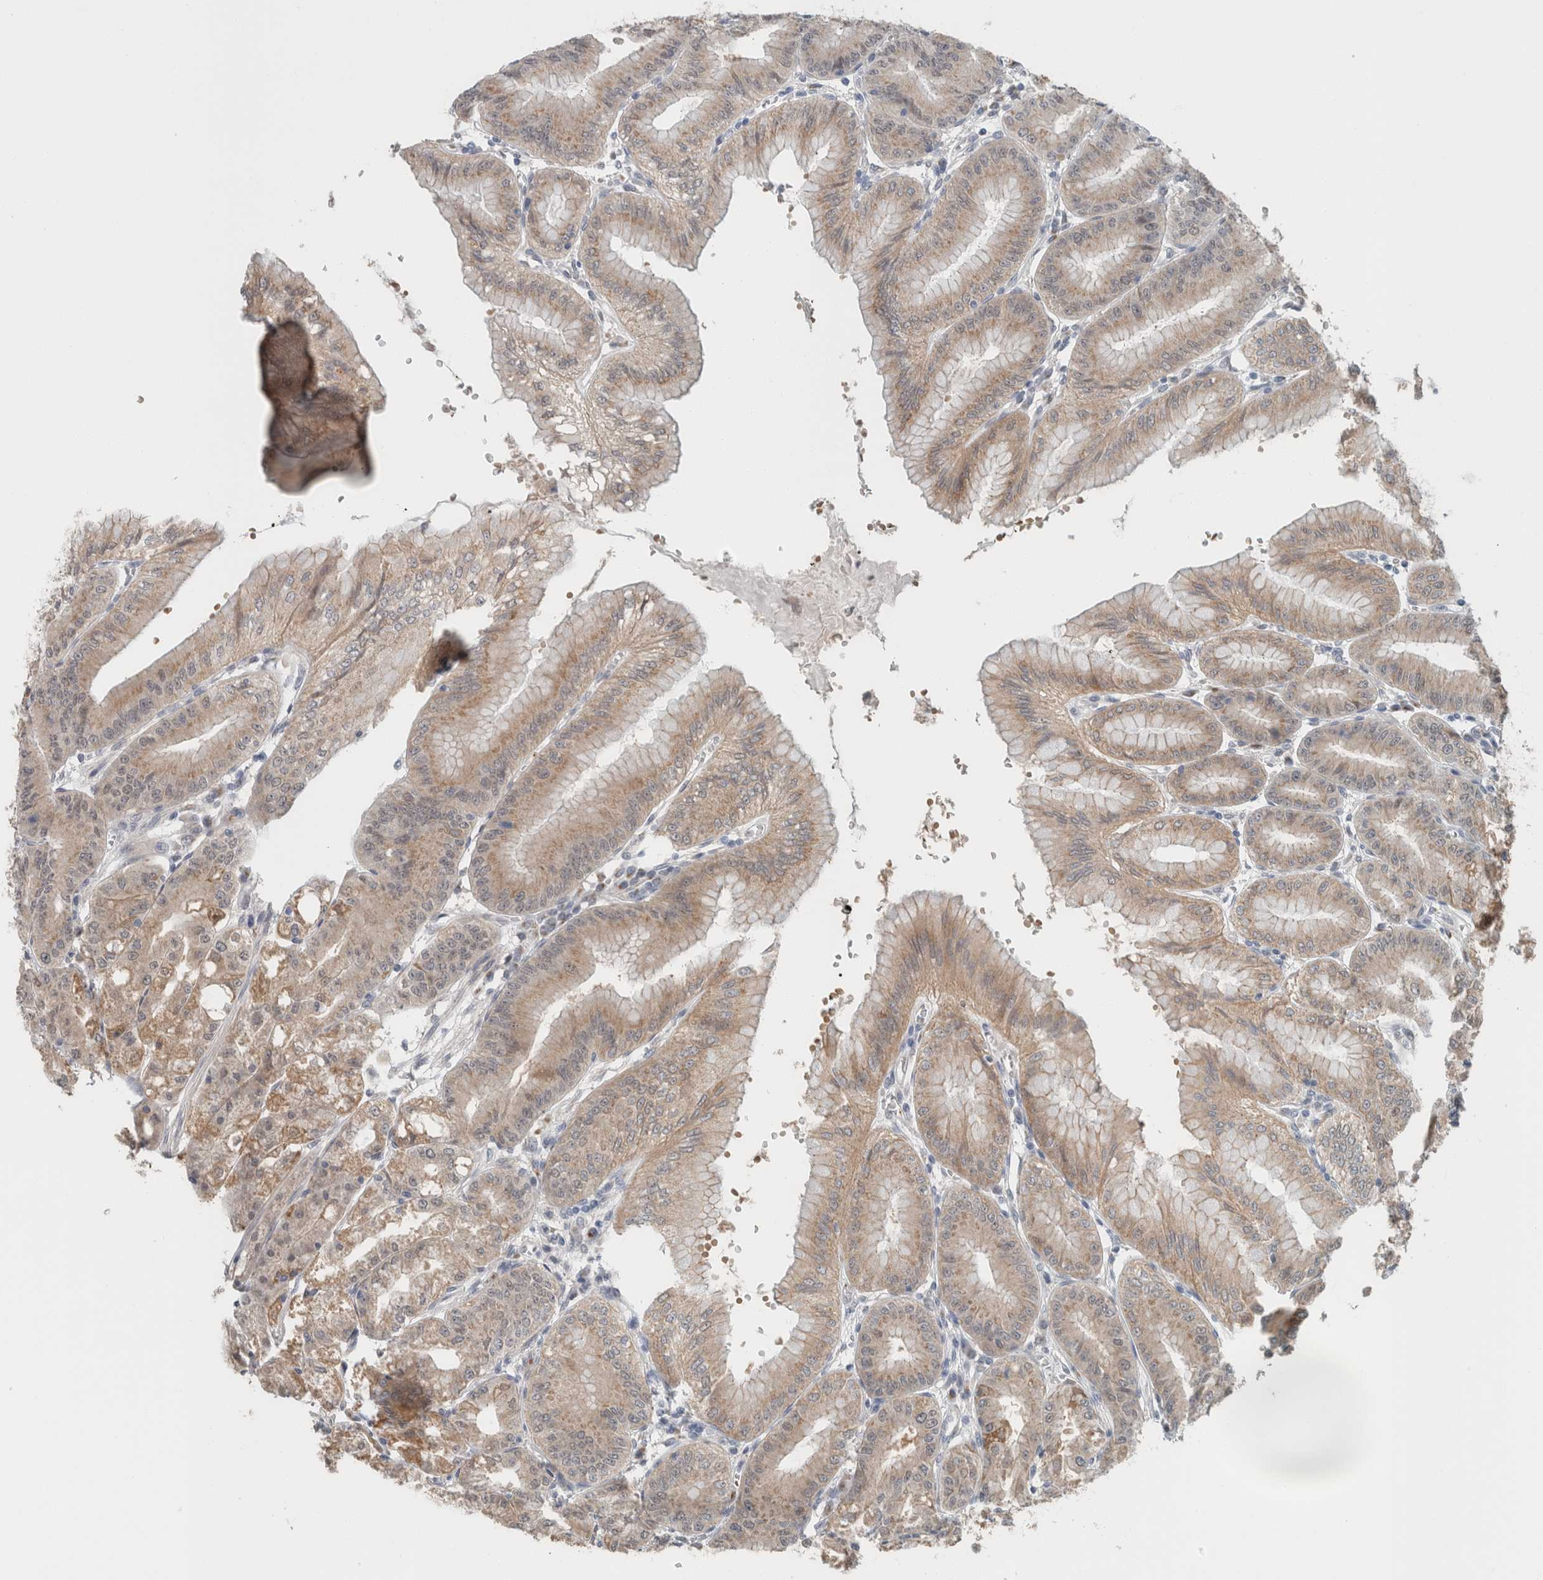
{"staining": {"intensity": "moderate", "quantity": ">75%", "location": "cytoplasmic/membranous"}, "tissue": "stomach", "cell_type": "Glandular cells", "image_type": "normal", "snomed": [{"axis": "morphology", "description": "Normal tissue, NOS"}, {"axis": "topography", "description": "Stomach, lower"}], "caption": "This photomicrograph demonstrates immunohistochemistry (IHC) staining of benign human stomach, with medium moderate cytoplasmic/membranous expression in about >75% of glandular cells.", "gene": "CRAT", "patient": {"sex": "male", "age": 71}}